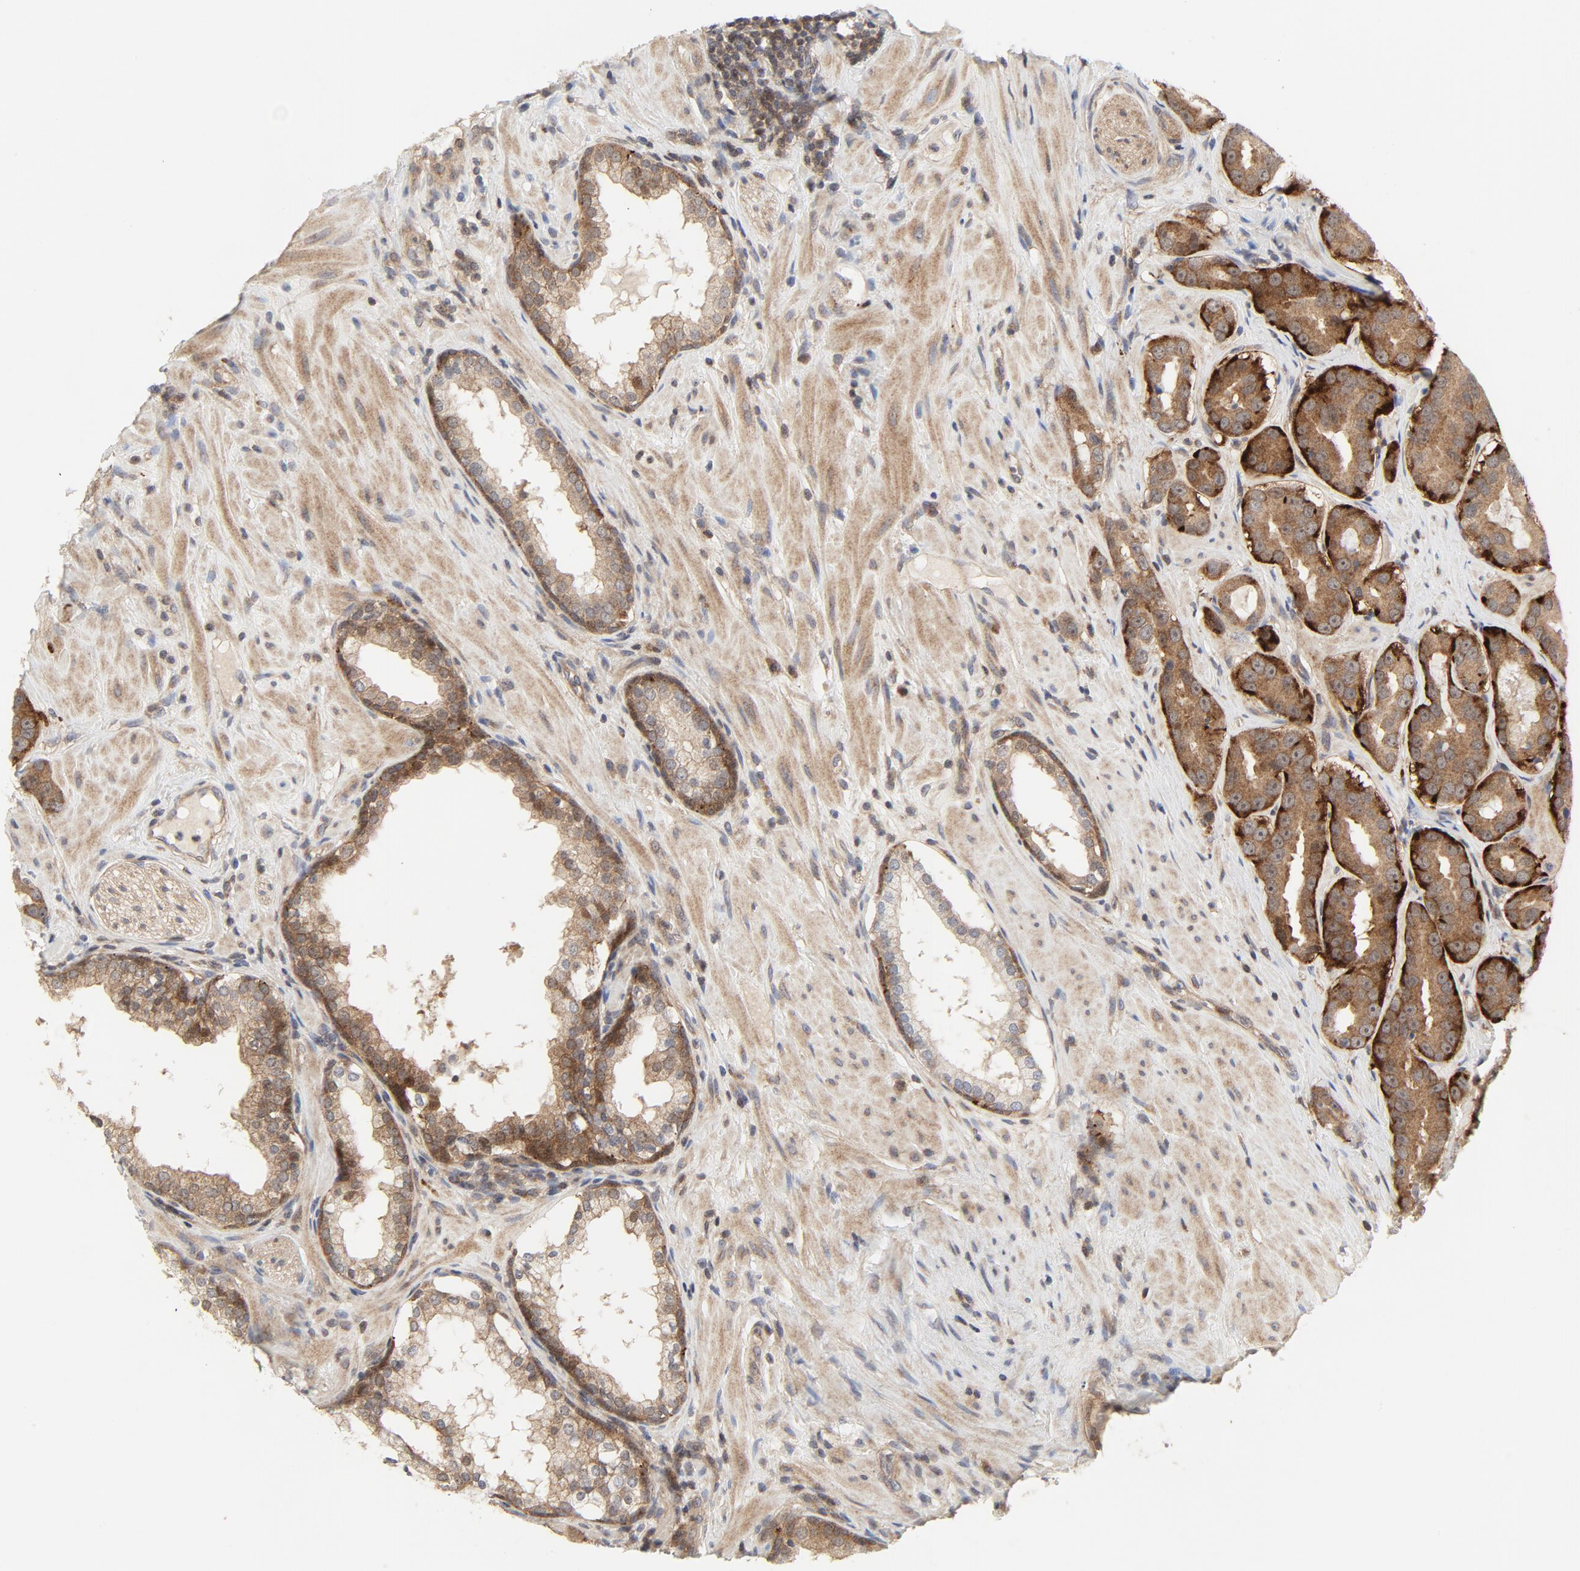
{"staining": {"intensity": "moderate", "quantity": ">75%", "location": "cytoplasmic/membranous"}, "tissue": "prostate cancer", "cell_type": "Tumor cells", "image_type": "cancer", "snomed": [{"axis": "morphology", "description": "Adenocarcinoma, Low grade"}, {"axis": "topography", "description": "Prostate"}], "caption": "Tumor cells exhibit moderate cytoplasmic/membranous positivity in approximately >75% of cells in prostate low-grade adenocarcinoma.", "gene": "MAP2K7", "patient": {"sex": "male", "age": 59}}